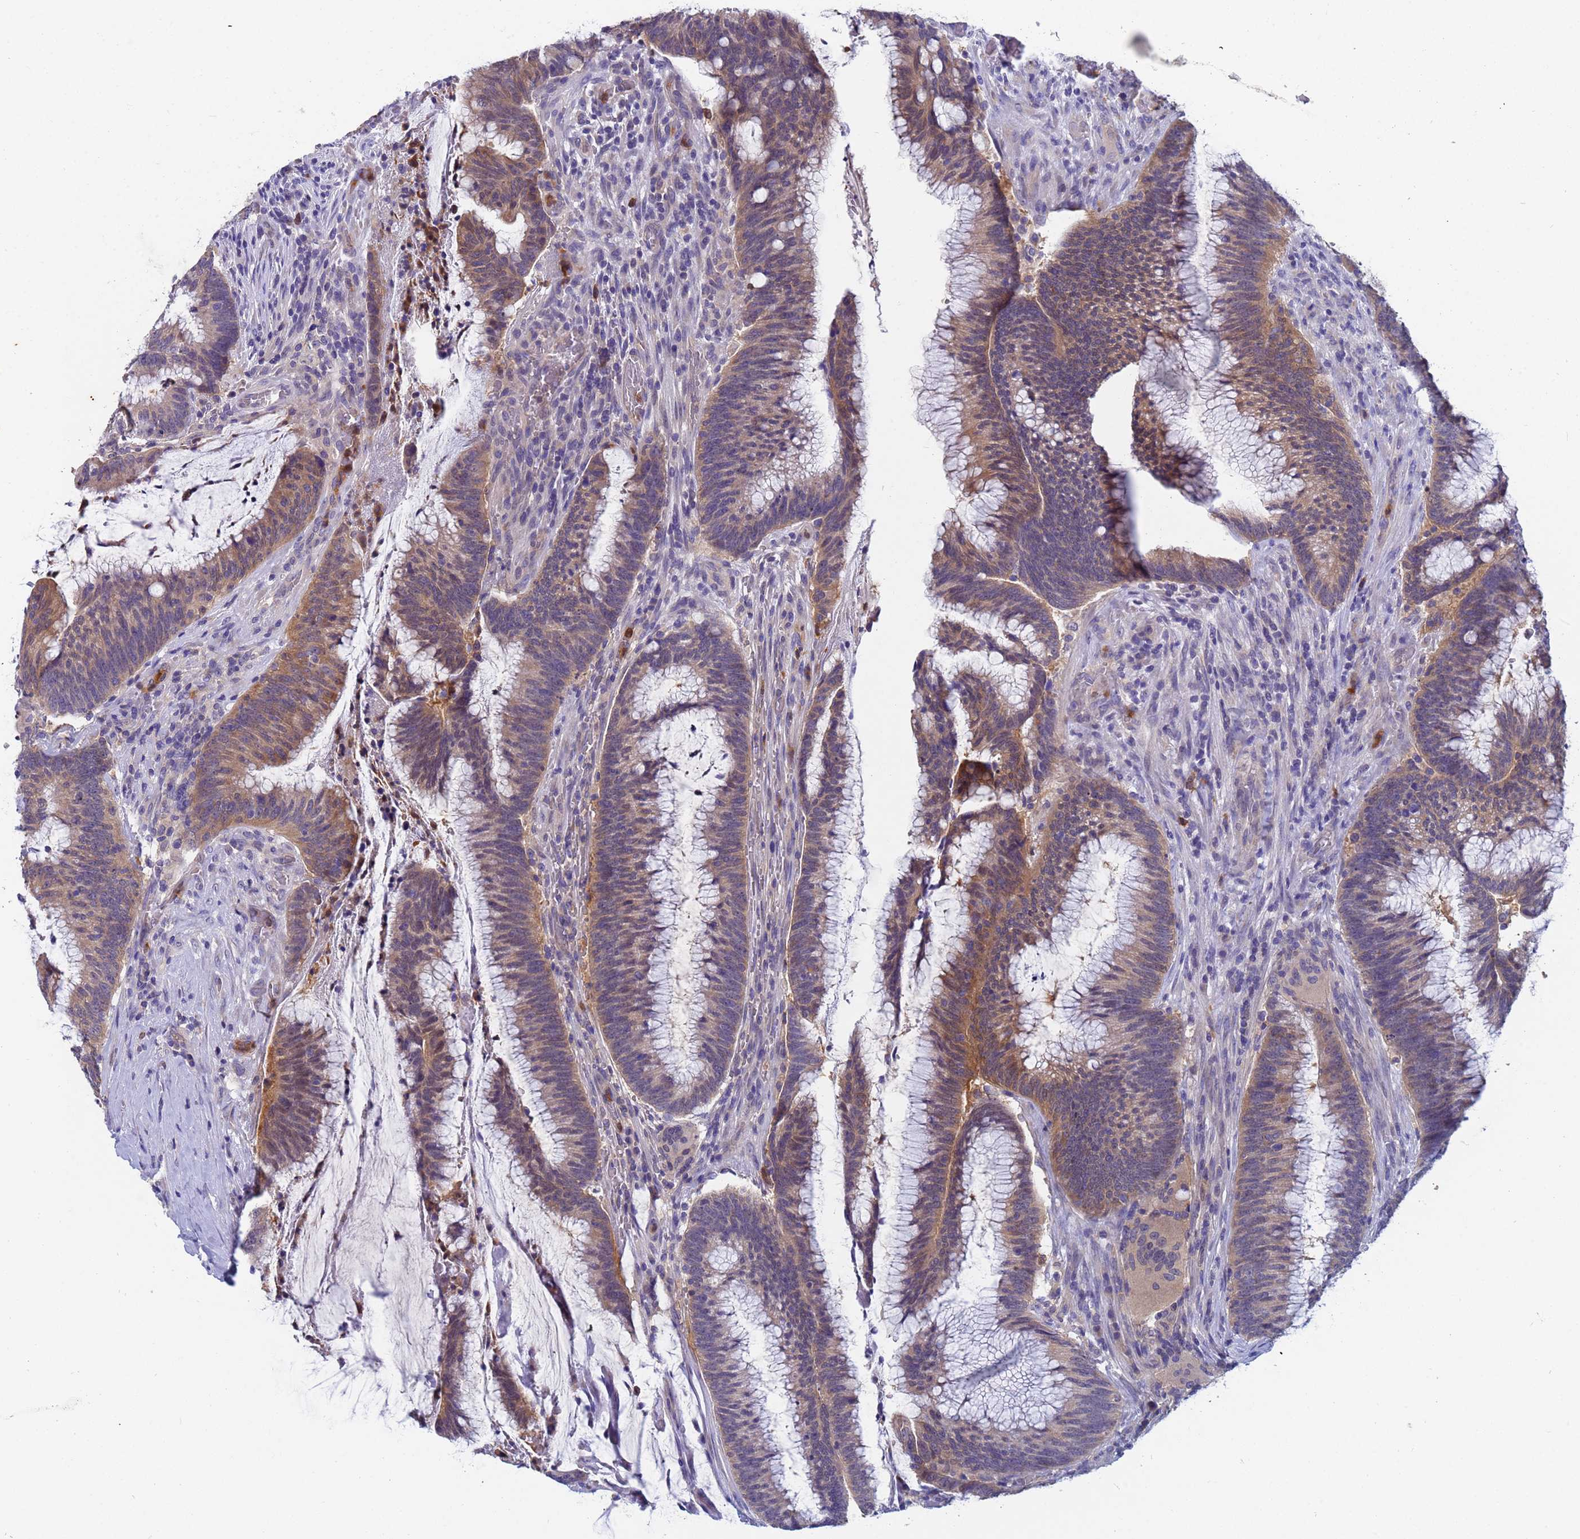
{"staining": {"intensity": "moderate", "quantity": ">75%", "location": "cytoplasmic/membranous"}, "tissue": "colorectal cancer", "cell_type": "Tumor cells", "image_type": "cancer", "snomed": [{"axis": "morphology", "description": "Adenocarcinoma, NOS"}, {"axis": "topography", "description": "Rectum"}], "caption": "An image of colorectal cancer stained for a protein demonstrates moderate cytoplasmic/membranous brown staining in tumor cells.", "gene": "TTLL11", "patient": {"sex": "female", "age": 77}}